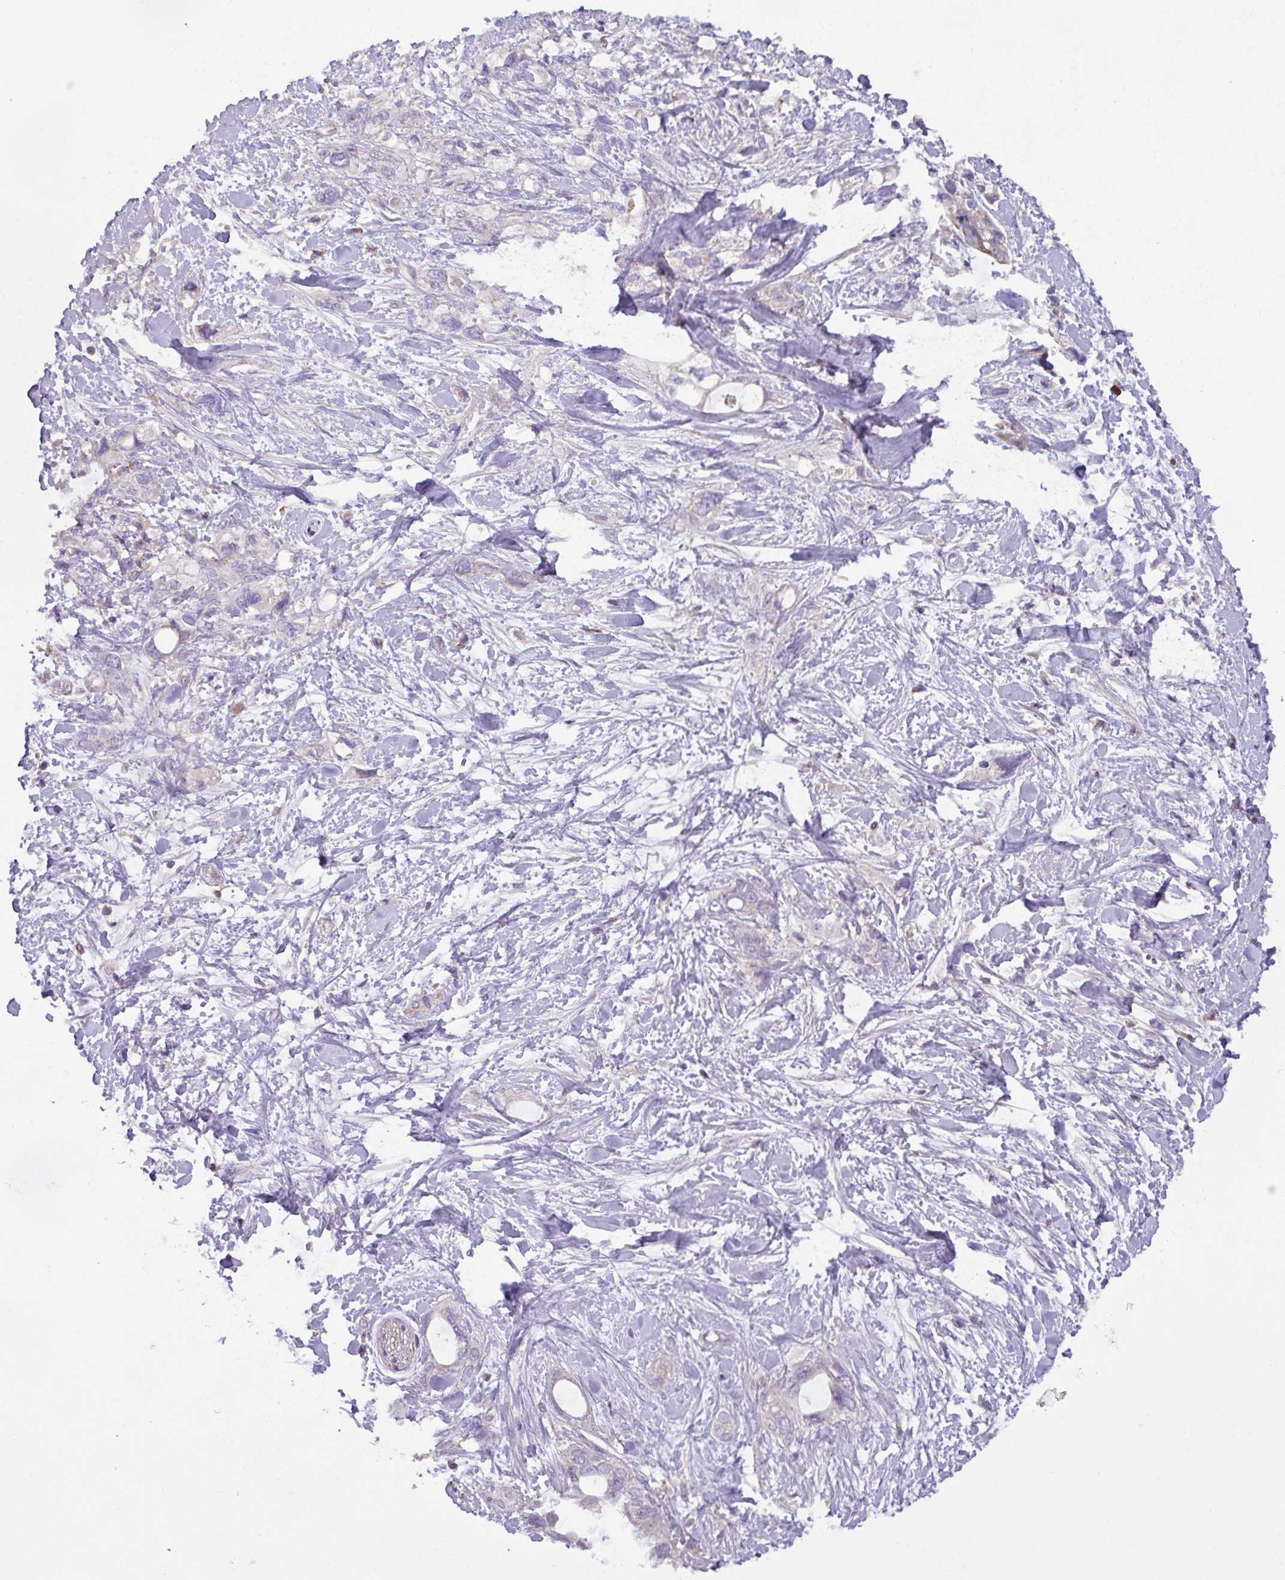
{"staining": {"intensity": "negative", "quantity": "none", "location": "none"}, "tissue": "pancreatic cancer", "cell_type": "Tumor cells", "image_type": "cancer", "snomed": [{"axis": "morphology", "description": "Adenocarcinoma, NOS"}, {"axis": "topography", "description": "Pancreas"}], "caption": "Tumor cells show no significant protein positivity in adenocarcinoma (pancreatic).", "gene": "PLEKHD1", "patient": {"sex": "female", "age": 56}}